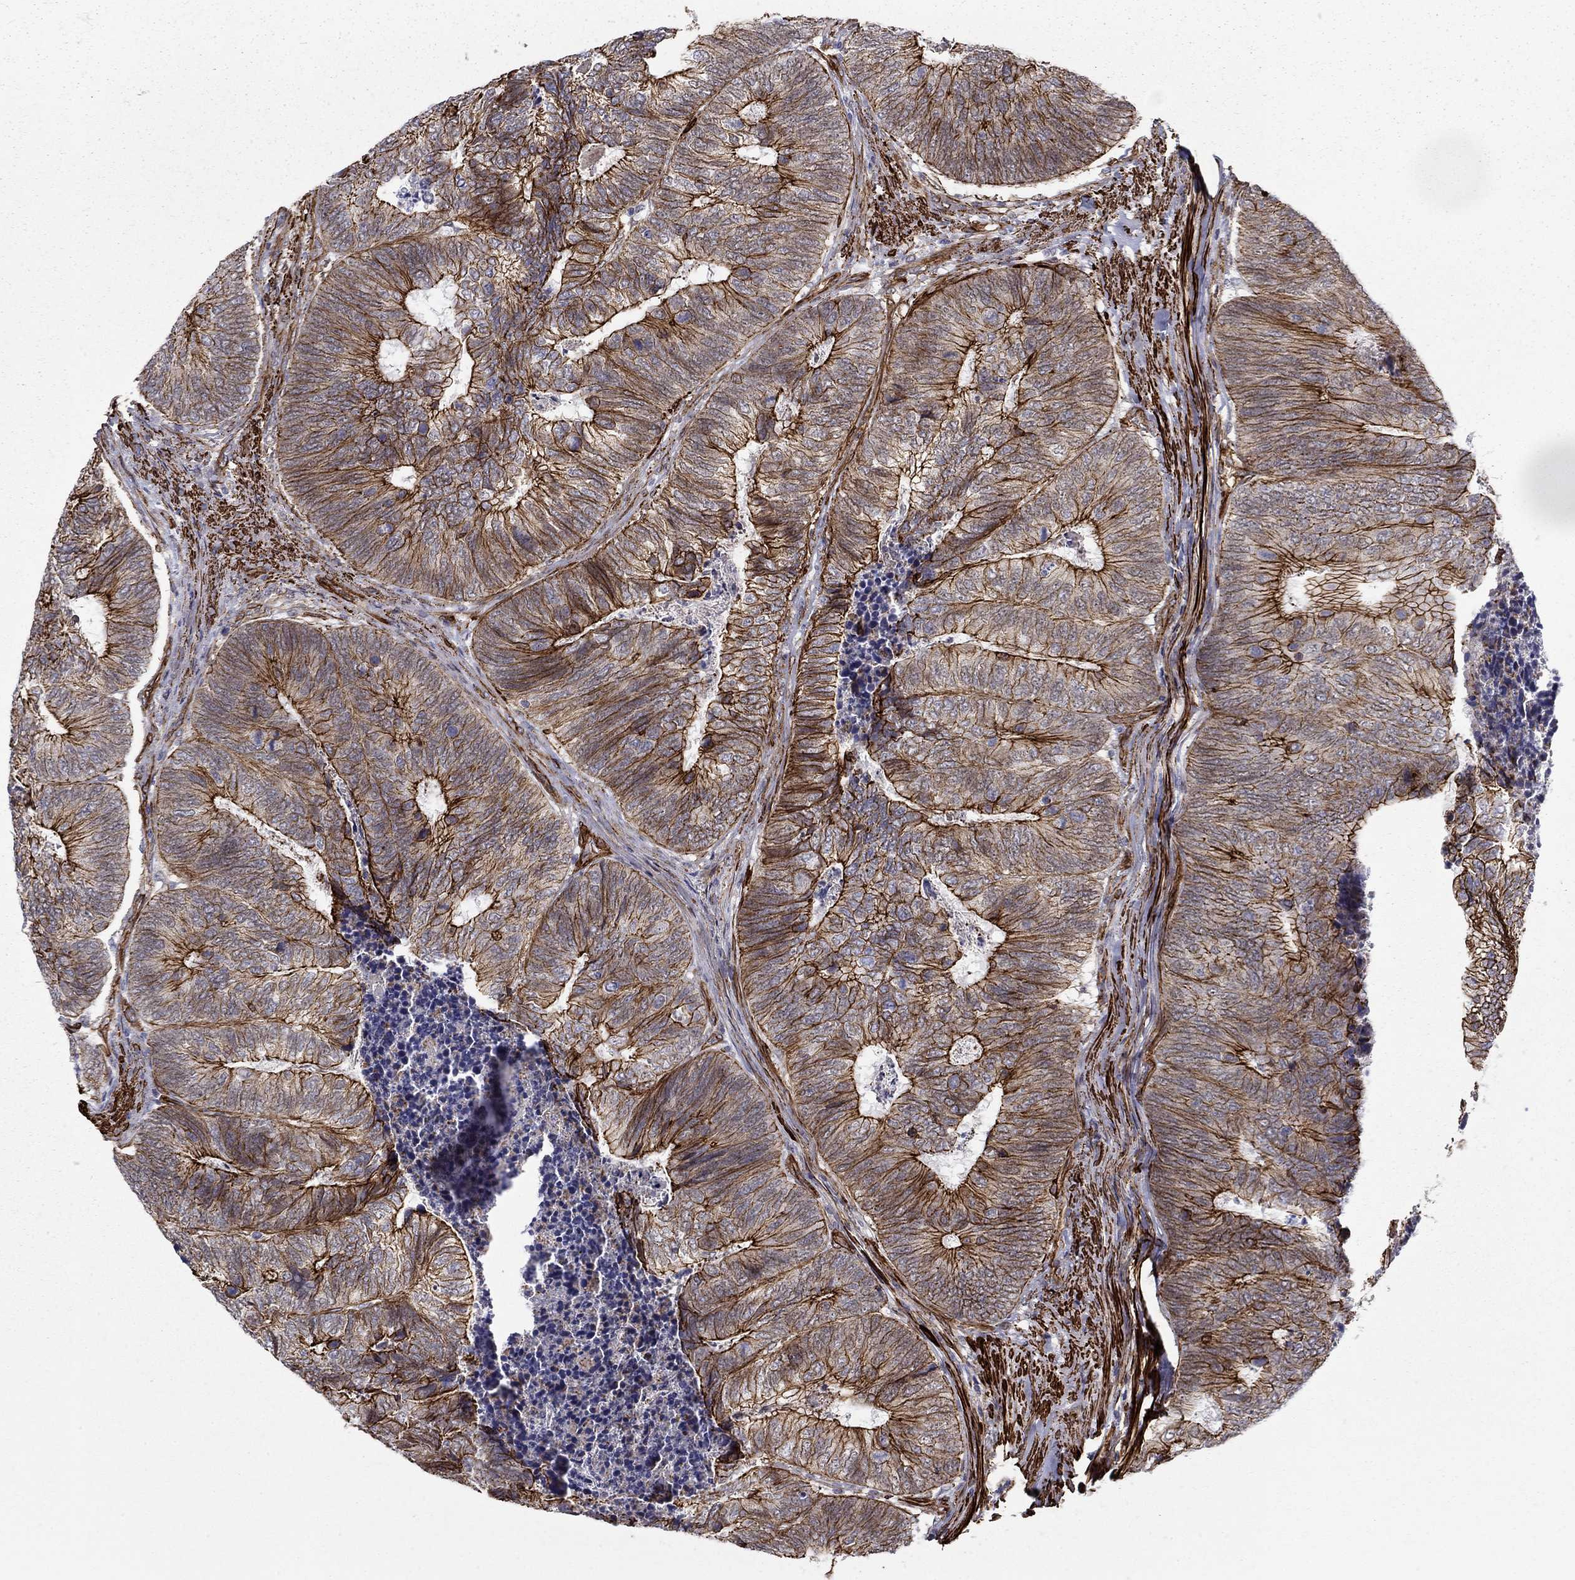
{"staining": {"intensity": "strong", "quantity": ">75%", "location": "cytoplasmic/membranous"}, "tissue": "colorectal cancer", "cell_type": "Tumor cells", "image_type": "cancer", "snomed": [{"axis": "morphology", "description": "Adenocarcinoma, NOS"}, {"axis": "topography", "description": "Colon"}], "caption": "Tumor cells exhibit strong cytoplasmic/membranous expression in about >75% of cells in colorectal adenocarcinoma. (DAB (3,3'-diaminobenzidine) IHC, brown staining for protein, blue staining for nuclei).", "gene": "KRBA1", "patient": {"sex": "female", "age": 67}}